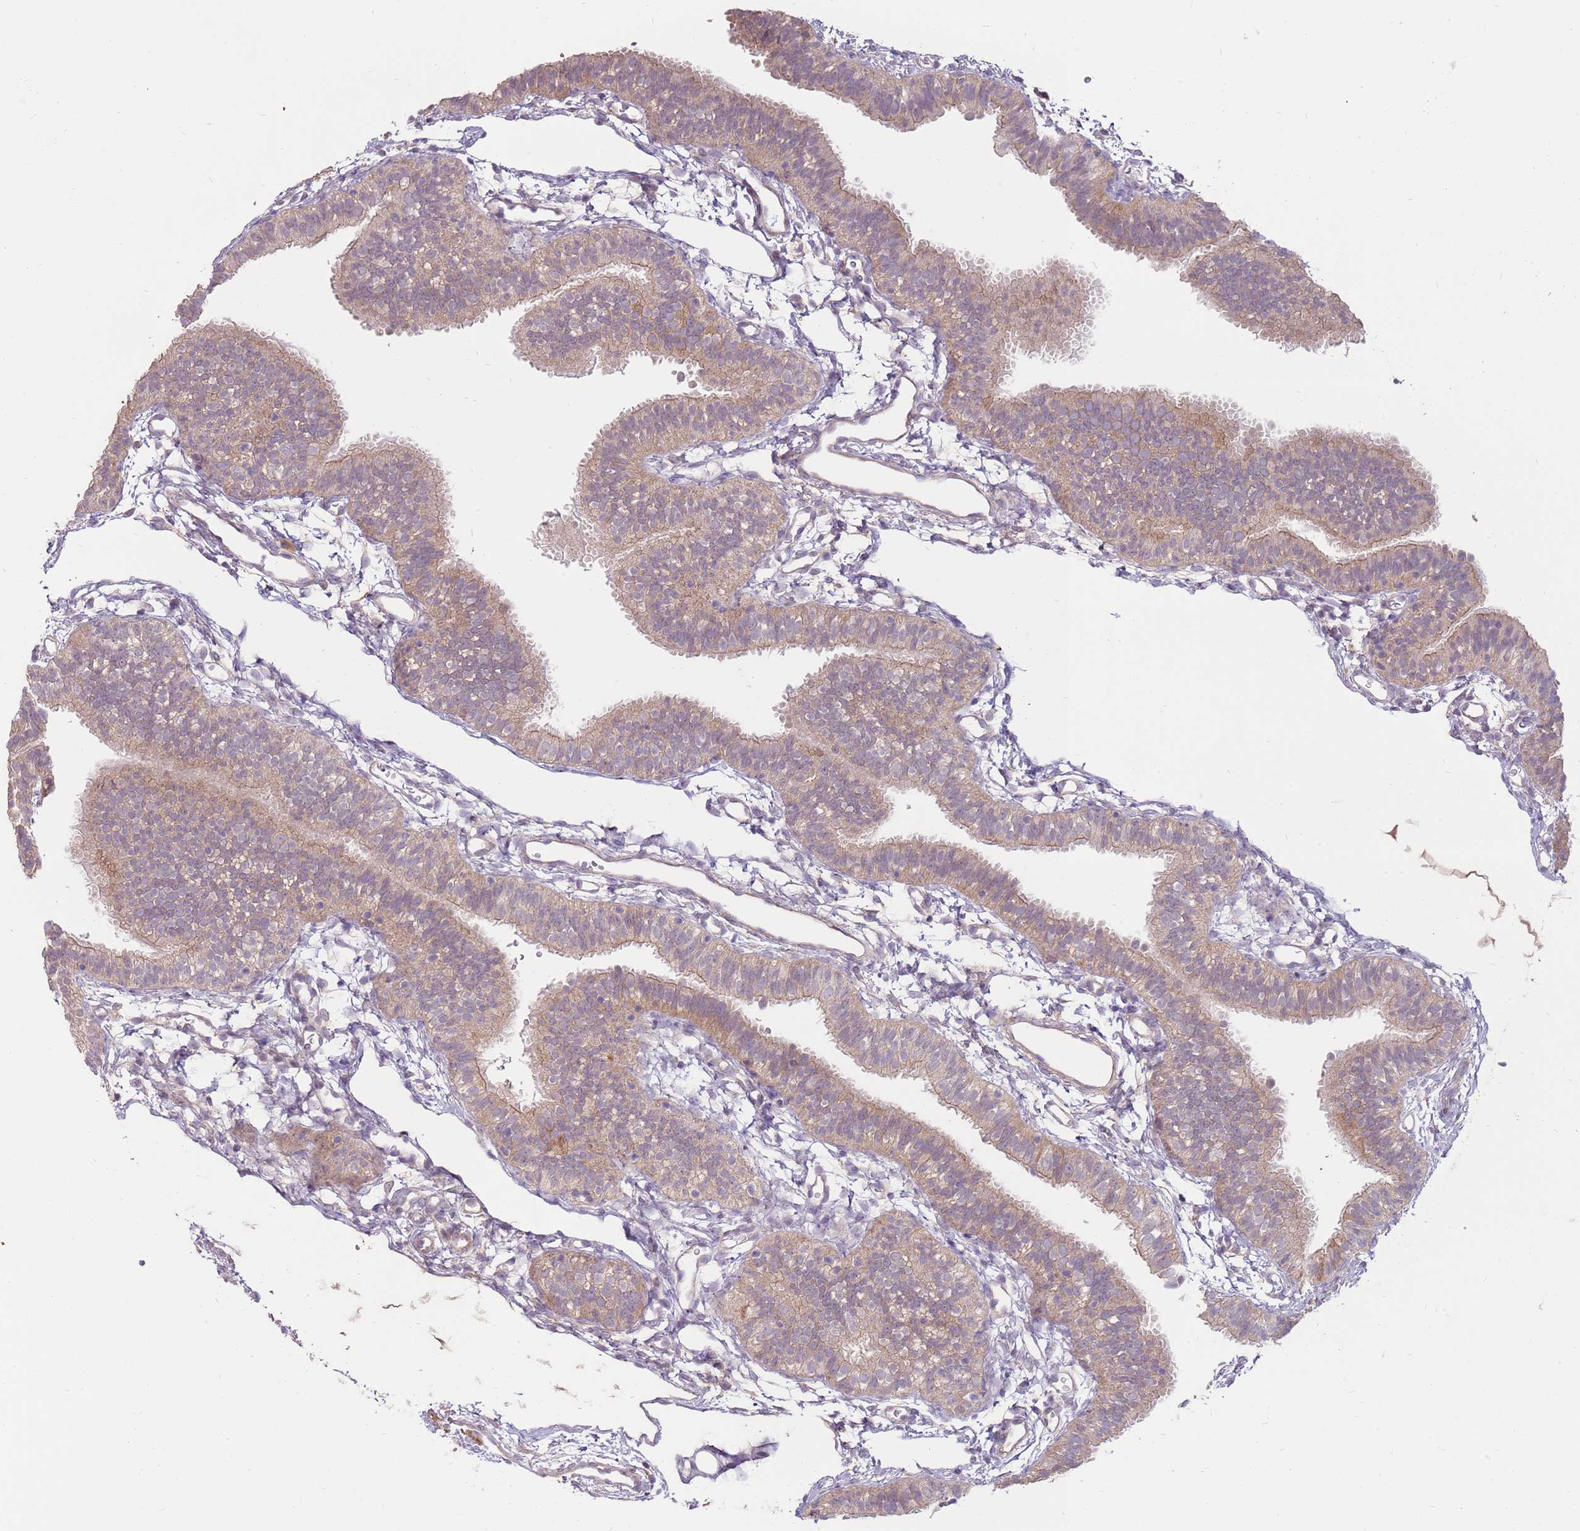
{"staining": {"intensity": "weak", "quantity": ">75%", "location": "cytoplasmic/membranous"}, "tissue": "fallopian tube", "cell_type": "Glandular cells", "image_type": "normal", "snomed": [{"axis": "morphology", "description": "Normal tissue, NOS"}, {"axis": "topography", "description": "Fallopian tube"}], "caption": "Immunohistochemistry (IHC) (DAB) staining of benign fallopian tube exhibits weak cytoplasmic/membranous protein staining in about >75% of glandular cells. (IHC, brightfield microscopy, high magnification).", "gene": "SPATA31D1", "patient": {"sex": "female", "age": 35}}